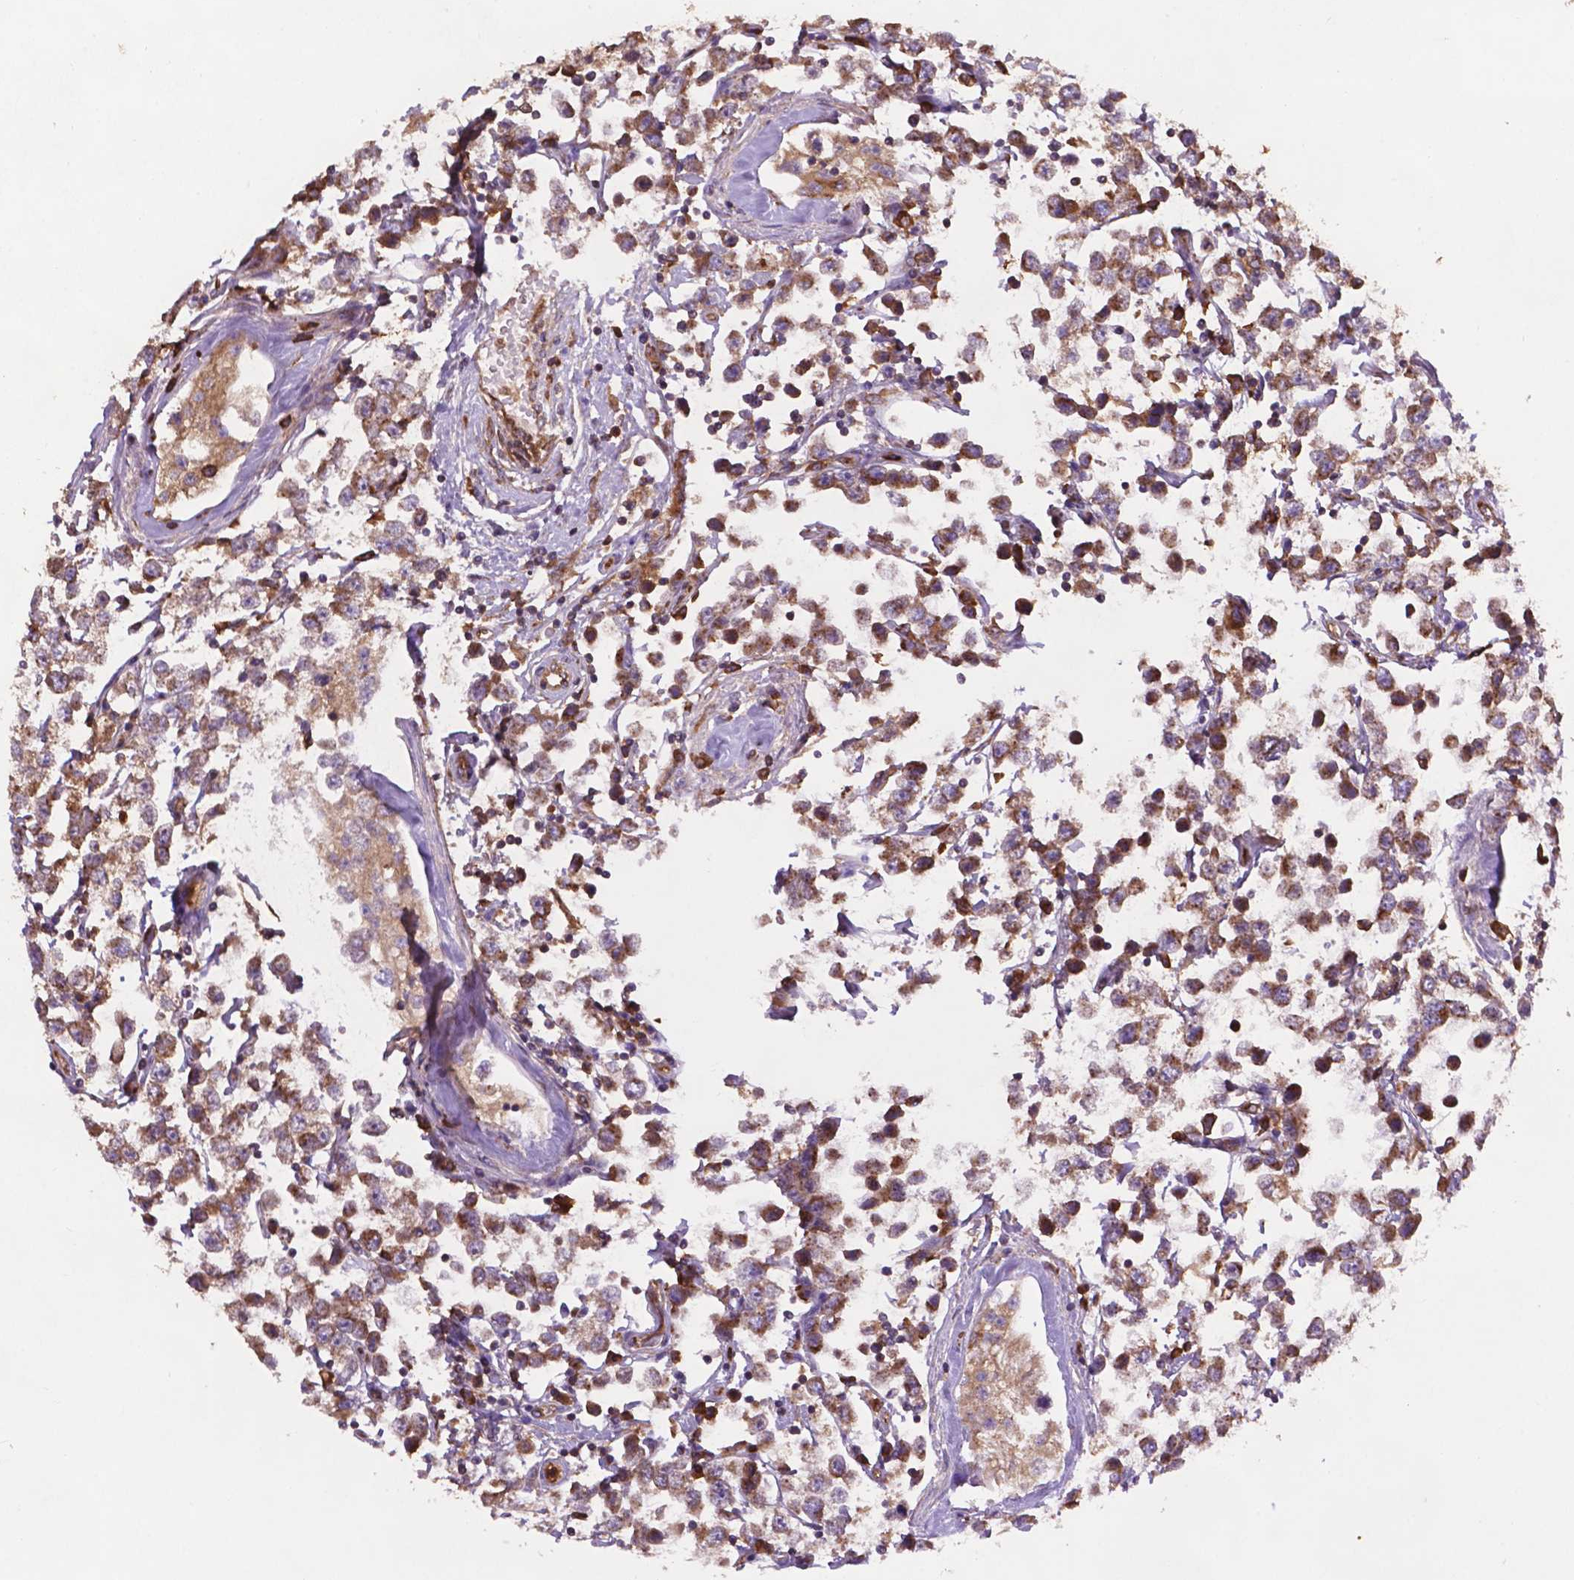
{"staining": {"intensity": "moderate", "quantity": ">75%", "location": "cytoplasmic/membranous"}, "tissue": "testis cancer", "cell_type": "Tumor cells", "image_type": "cancer", "snomed": [{"axis": "morphology", "description": "Seminoma, NOS"}, {"axis": "topography", "description": "Testis"}], "caption": "Testis cancer (seminoma) stained with immunohistochemistry shows moderate cytoplasmic/membranous positivity in about >75% of tumor cells.", "gene": "CCDC71L", "patient": {"sex": "male", "age": 34}}